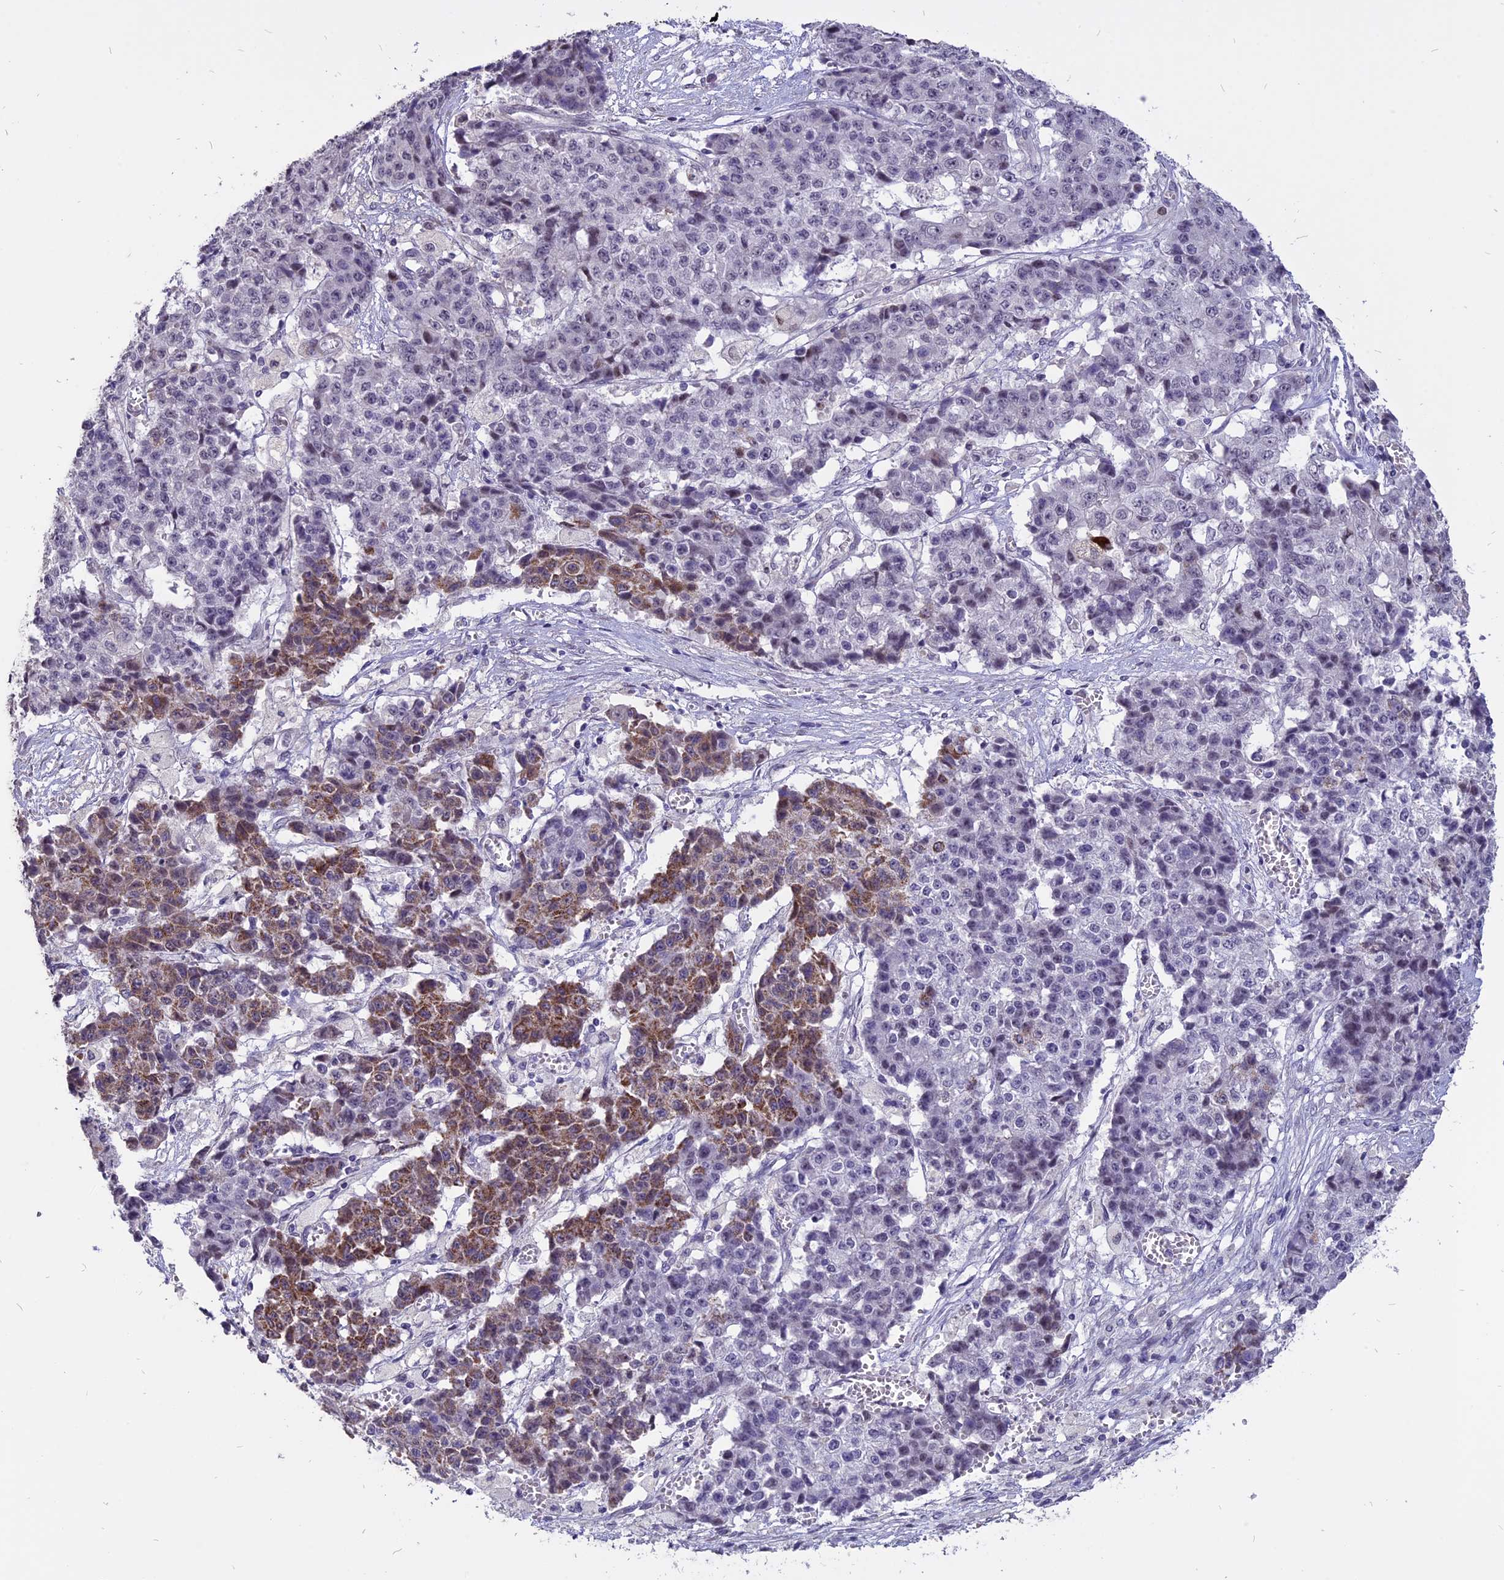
{"staining": {"intensity": "moderate", "quantity": "<25%", "location": "cytoplasmic/membranous"}, "tissue": "ovarian cancer", "cell_type": "Tumor cells", "image_type": "cancer", "snomed": [{"axis": "morphology", "description": "Carcinoma, endometroid"}, {"axis": "topography", "description": "Ovary"}], "caption": "Ovarian endometroid carcinoma stained with a brown dye shows moderate cytoplasmic/membranous positive expression in approximately <25% of tumor cells.", "gene": "TMEM263", "patient": {"sex": "female", "age": 42}}